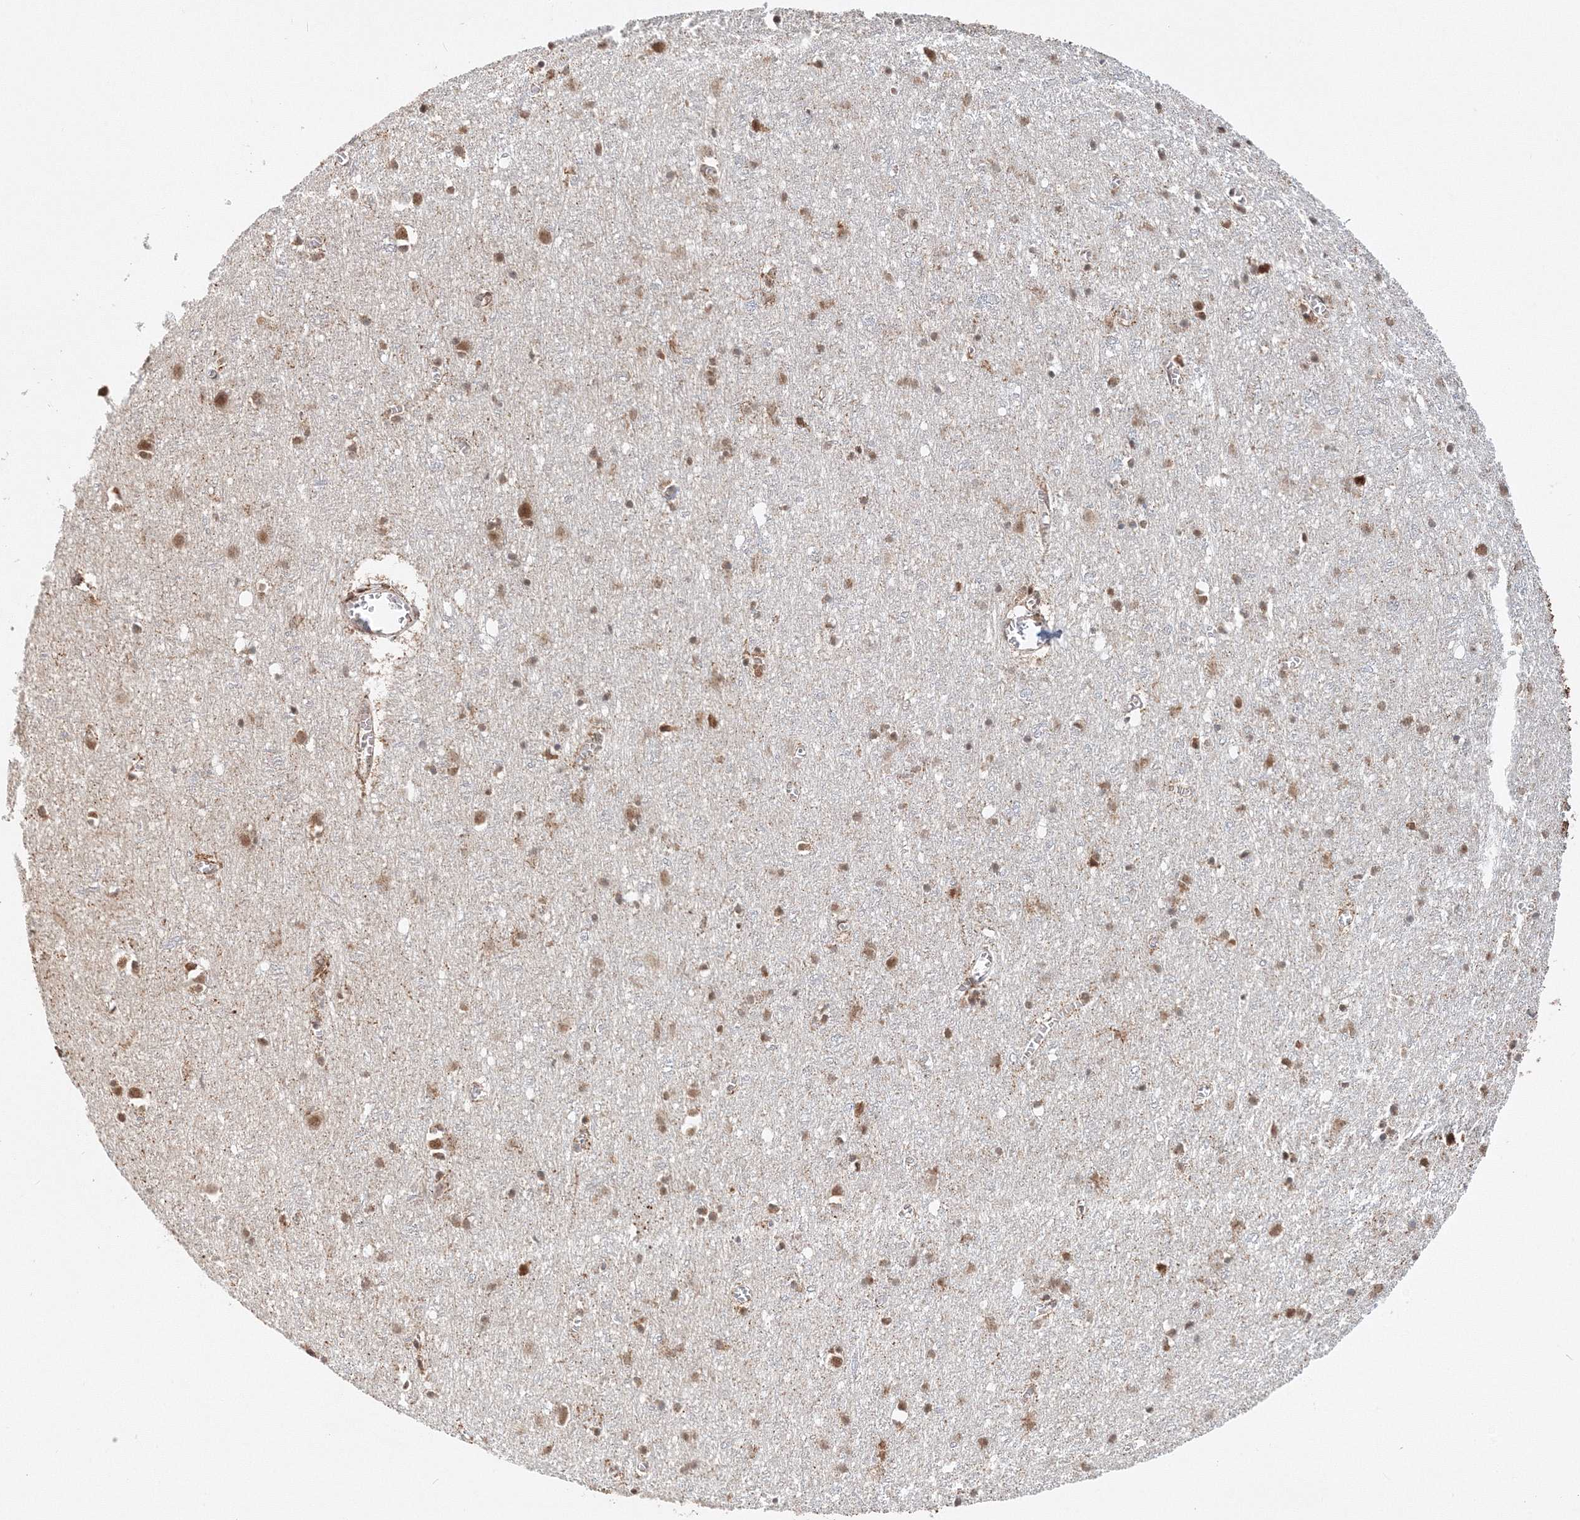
{"staining": {"intensity": "weak", "quantity": "25%-75%", "location": "cytoplasmic/membranous"}, "tissue": "cerebral cortex", "cell_type": "Endothelial cells", "image_type": "normal", "snomed": [{"axis": "morphology", "description": "Normal tissue, NOS"}, {"axis": "topography", "description": "Cerebral cortex"}], "caption": "Cerebral cortex stained for a protein exhibits weak cytoplasmic/membranous positivity in endothelial cells. (brown staining indicates protein expression, while blue staining denotes nuclei).", "gene": "PSMD6", "patient": {"sex": "female", "age": 64}}